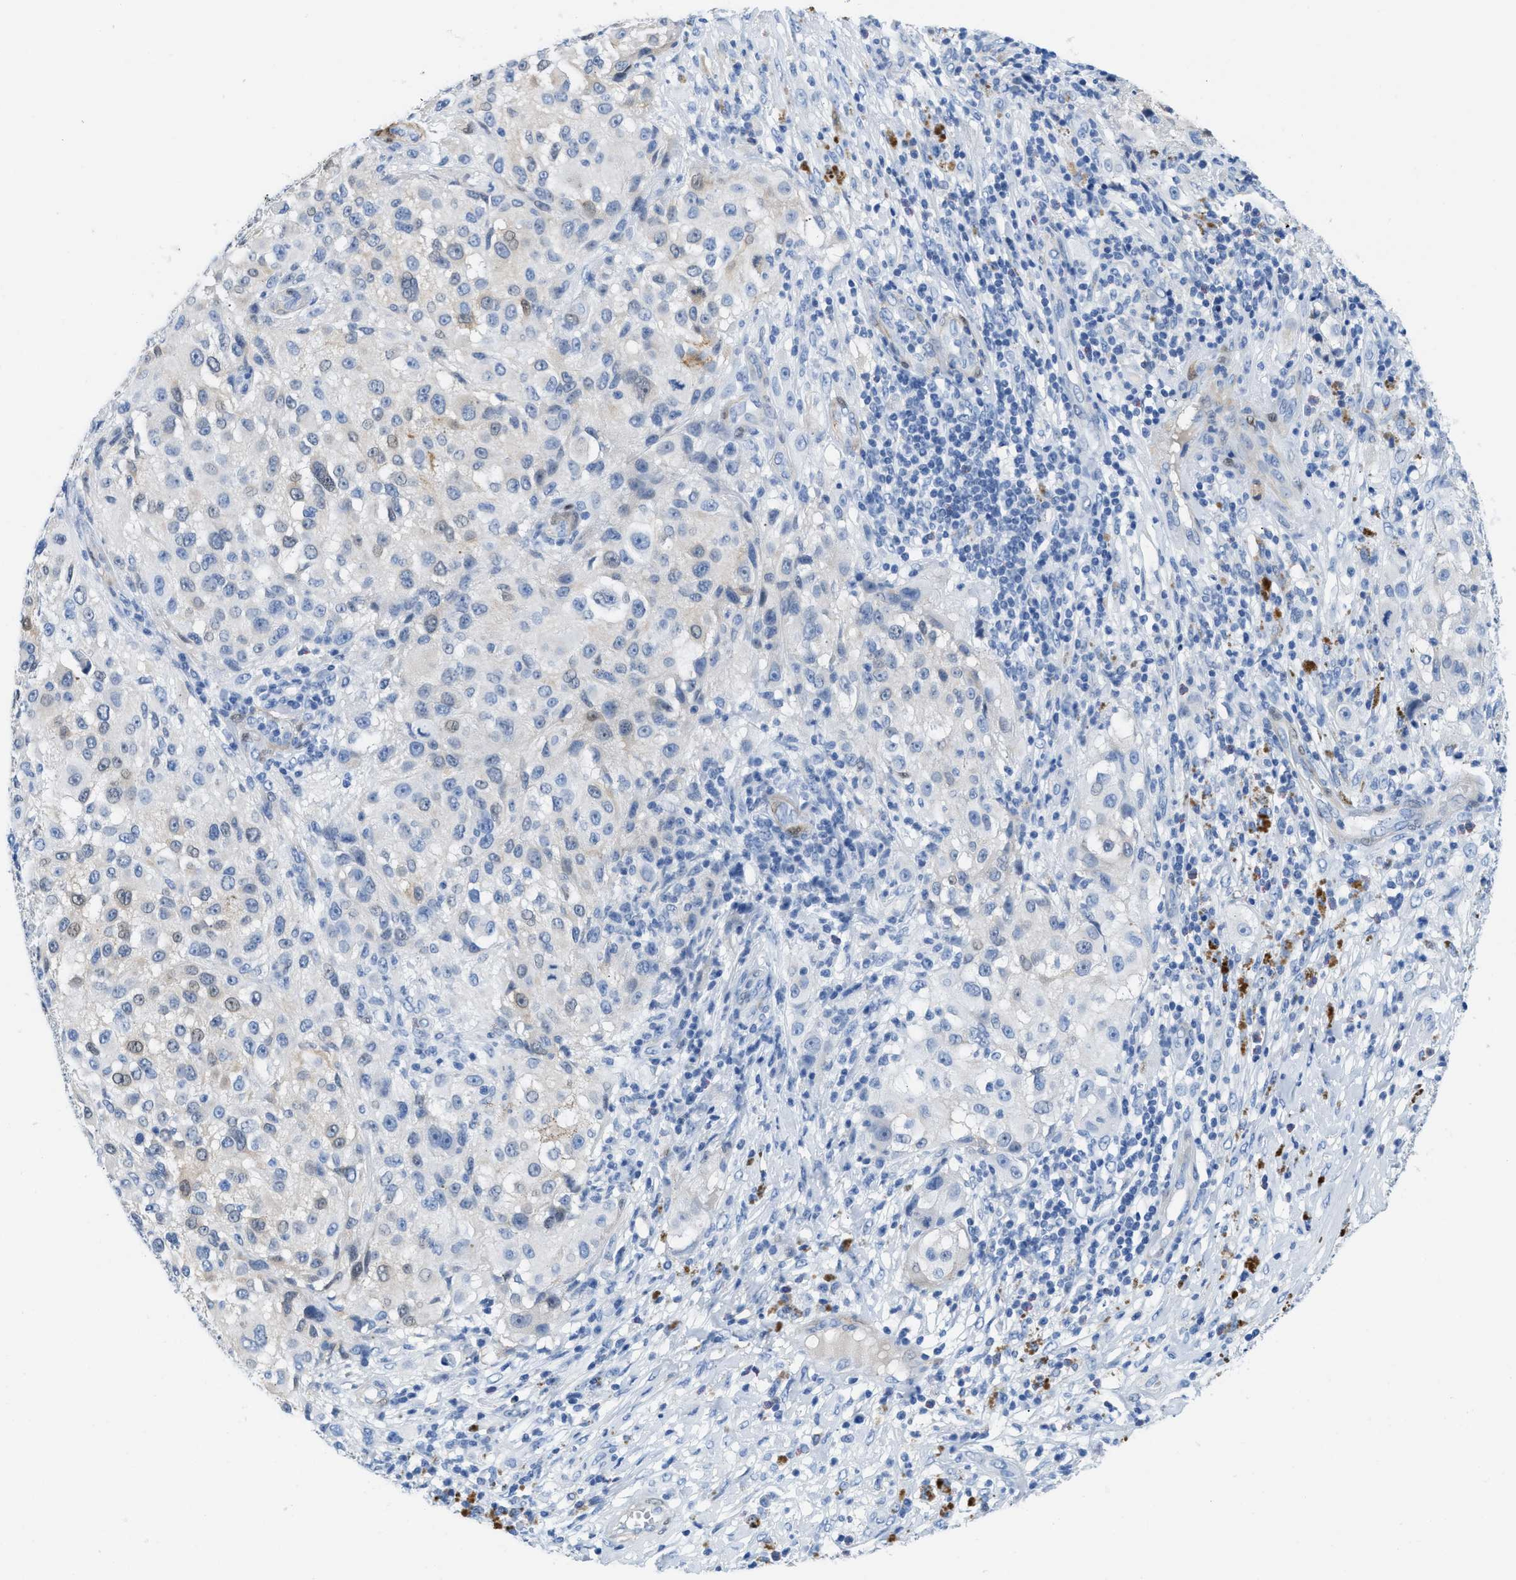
{"staining": {"intensity": "weak", "quantity": "<25%", "location": "nuclear"}, "tissue": "melanoma", "cell_type": "Tumor cells", "image_type": "cancer", "snomed": [{"axis": "morphology", "description": "Necrosis, NOS"}, {"axis": "morphology", "description": "Malignant melanoma, NOS"}, {"axis": "topography", "description": "Skin"}], "caption": "Histopathology image shows no protein positivity in tumor cells of malignant melanoma tissue. (Stains: DAB (3,3'-diaminobenzidine) immunohistochemistry (IHC) with hematoxylin counter stain, Microscopy: brightfield microscopy at high magnification).", "gene": "NKAIN3", "patient": {"sex": "female", "age": 87}}